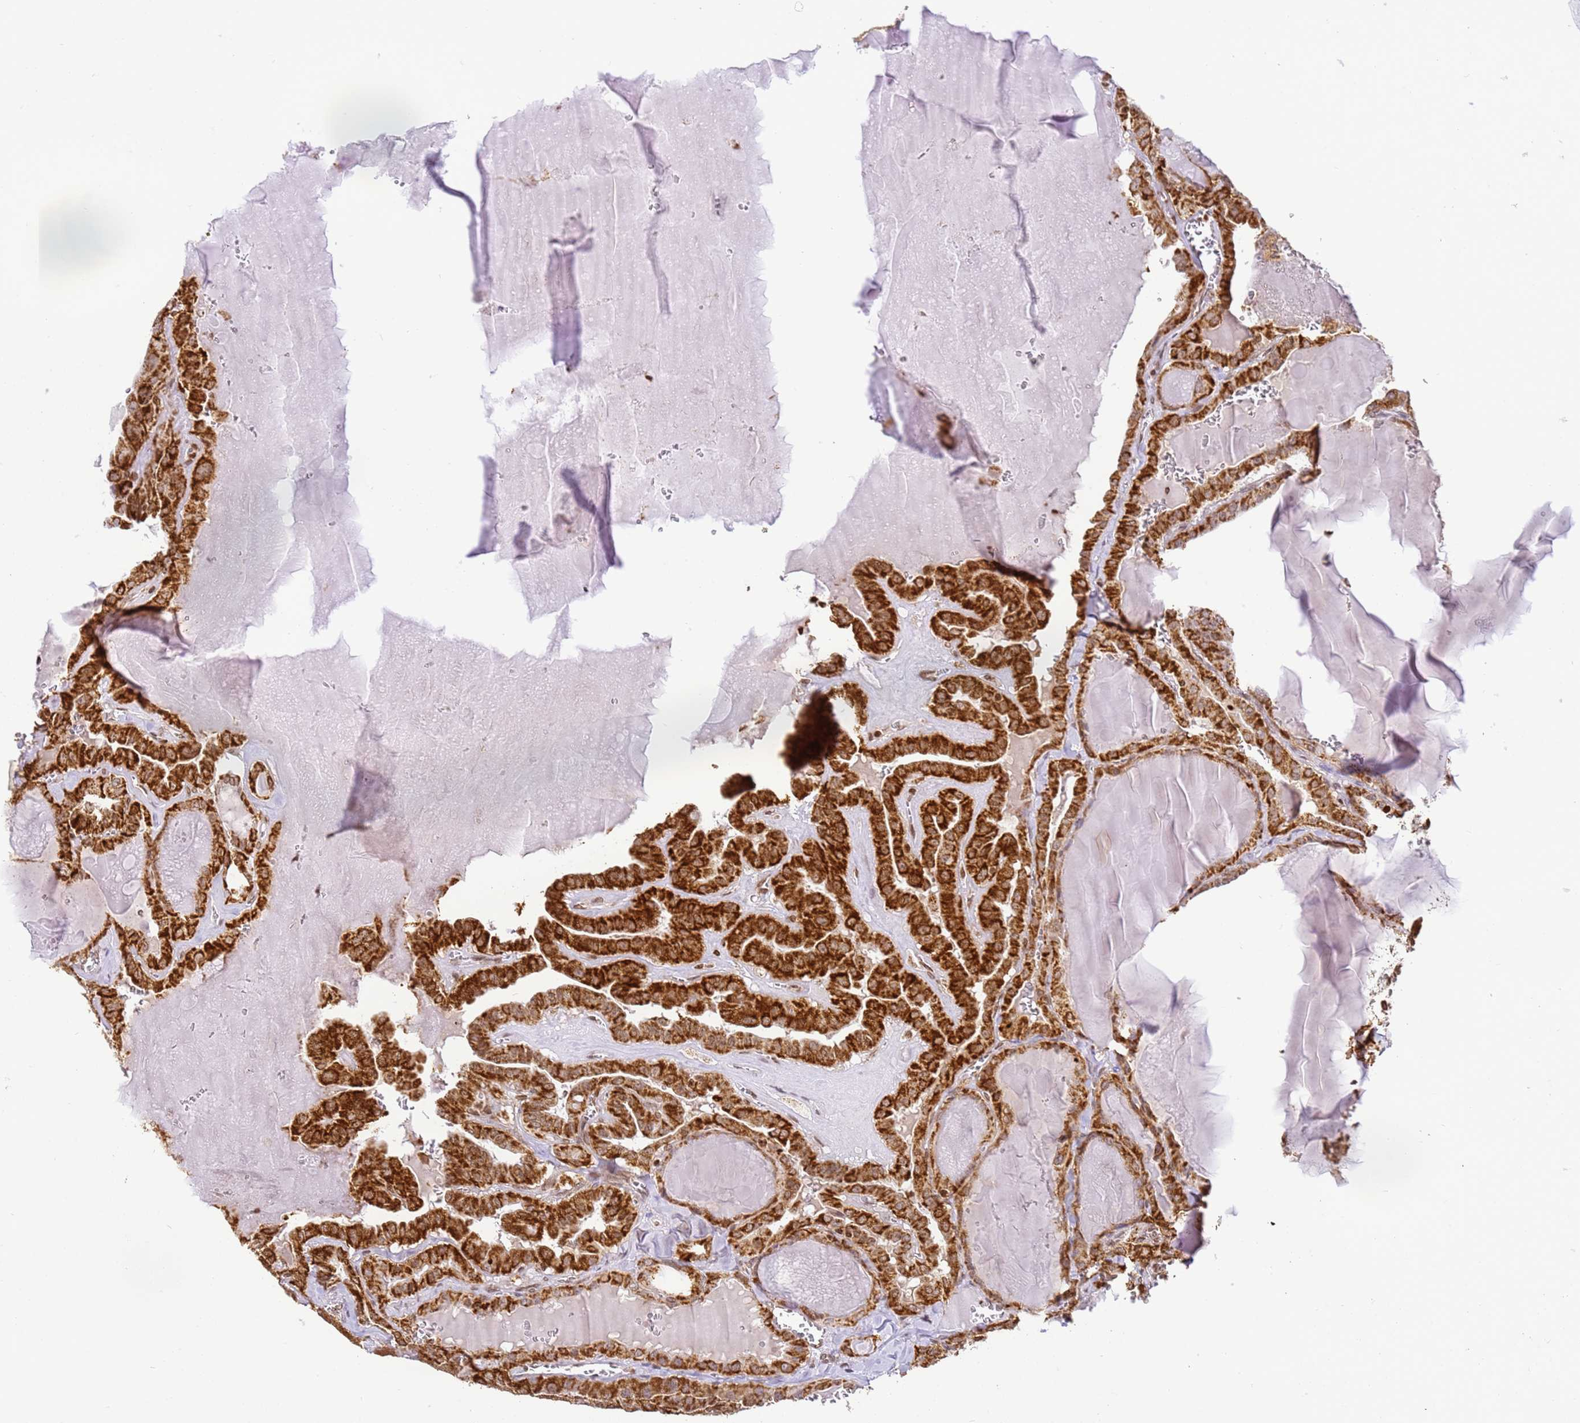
{"staining": {"intensity": "strong", "quantity": ">75%", "location": "cytoplasmic/membranous"}, "tissue": "thyroid cancer", "cell_type": "Tumor cells", "image_type": "cancer", "snomed": [{"axis": "morphology", "description": "Papillary adenocarcinoma, NOS"}, {"axis": "topography", "description": "Thyroid gland"}], "caption": "Immunohistochemical staining of thyroid cancer reveals high levels of strong cytoplasmic/membranous positivity in approximately >75% of tumor cells.", "gene": "HSPE1", "patient": {"sex": "male", "age": 52}}